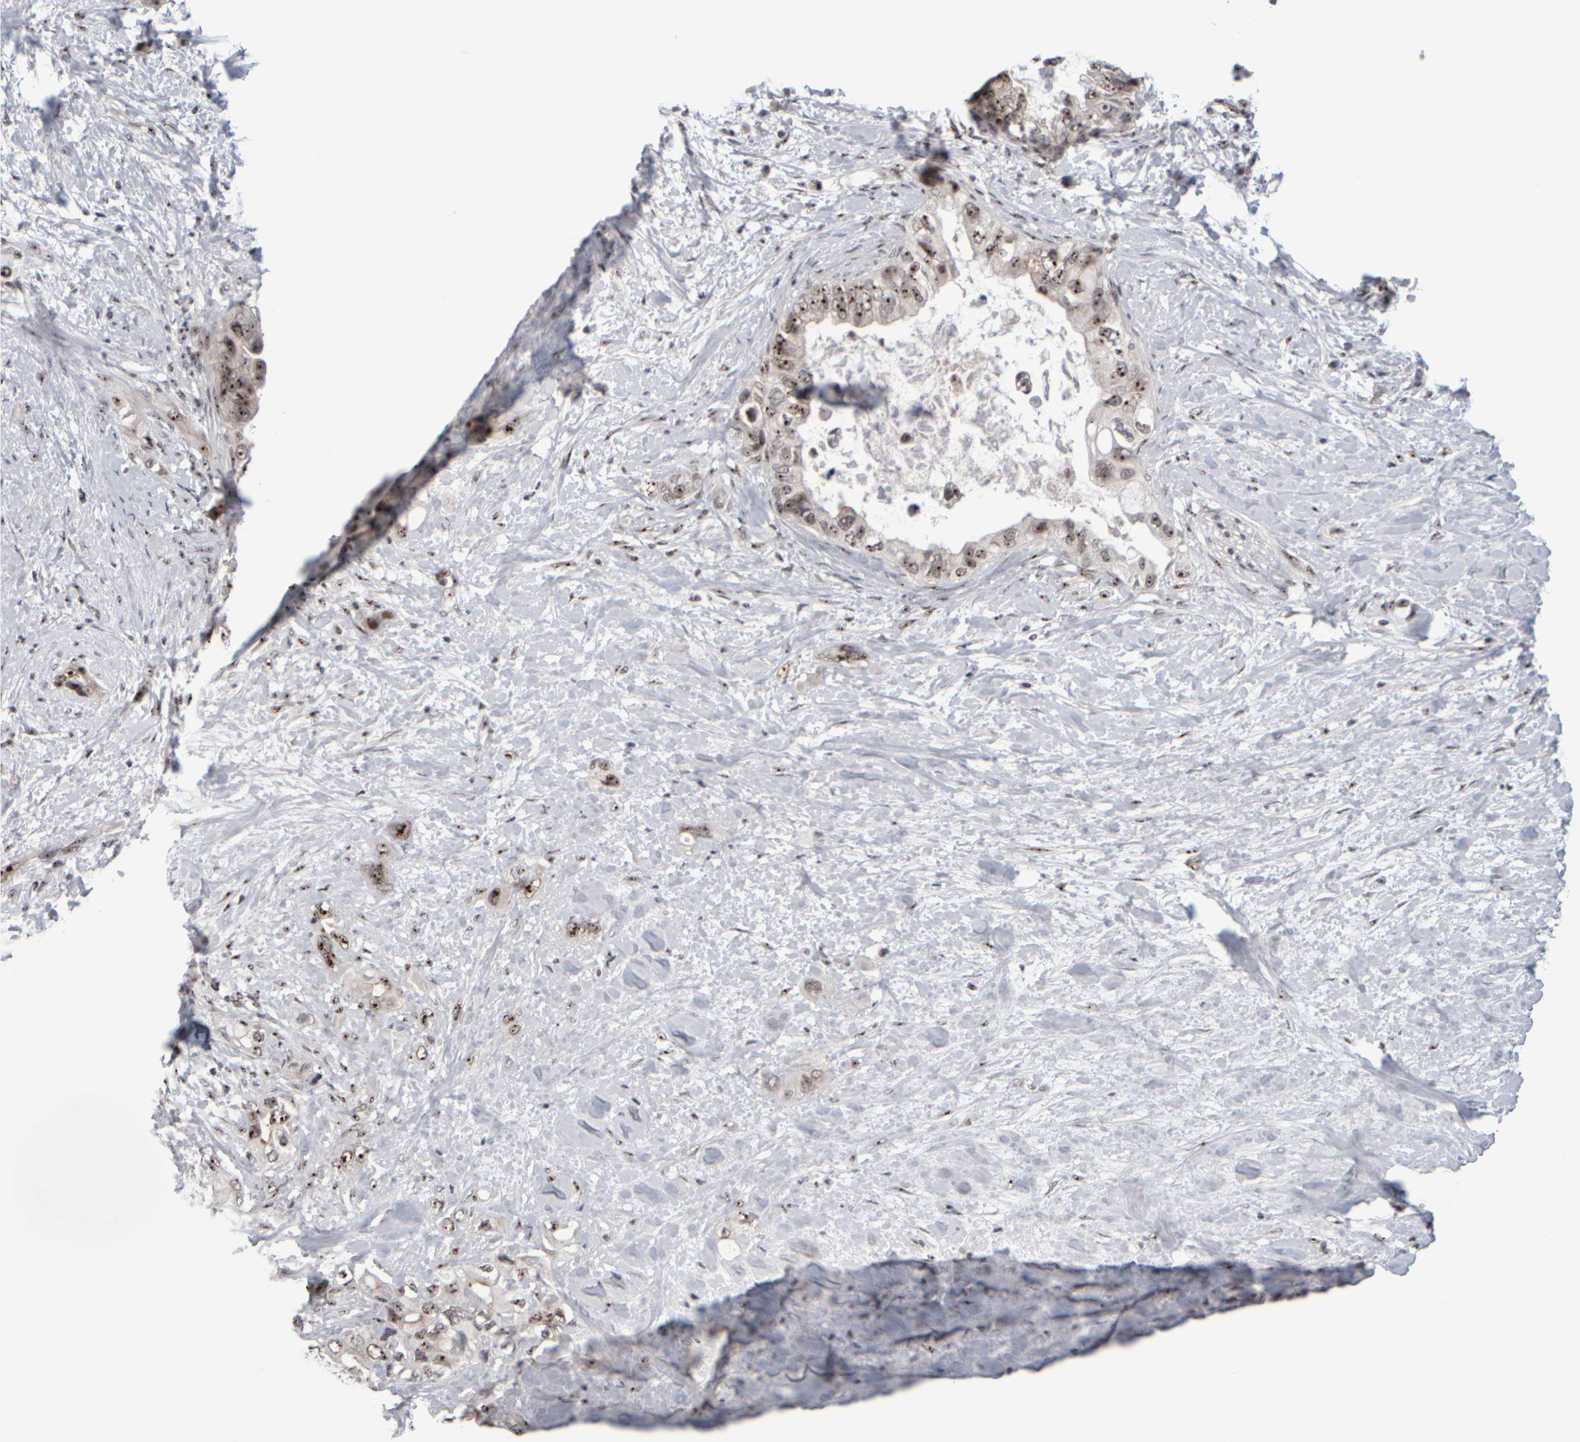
{"staining": {"intensity": "moderate", "quantity": ">75%", "location": "nuclear"}, "tissue": "pancreatic cancer", "cell_type": "Tumor cells", "image_type": "cancer", "snomed": [{"axis": "morphology", "description": "Adenocarcinoma, NOS"}, {"axis": "topography", "description": "Pancreas"}], "caption": "Adenocarcinoma (pancreatic) tissue demonstrates moderate nuclear positivity in approximately >75% of tumor cells", "gene": "SURF6", "patient": {"sex": "female", "age": 56}}